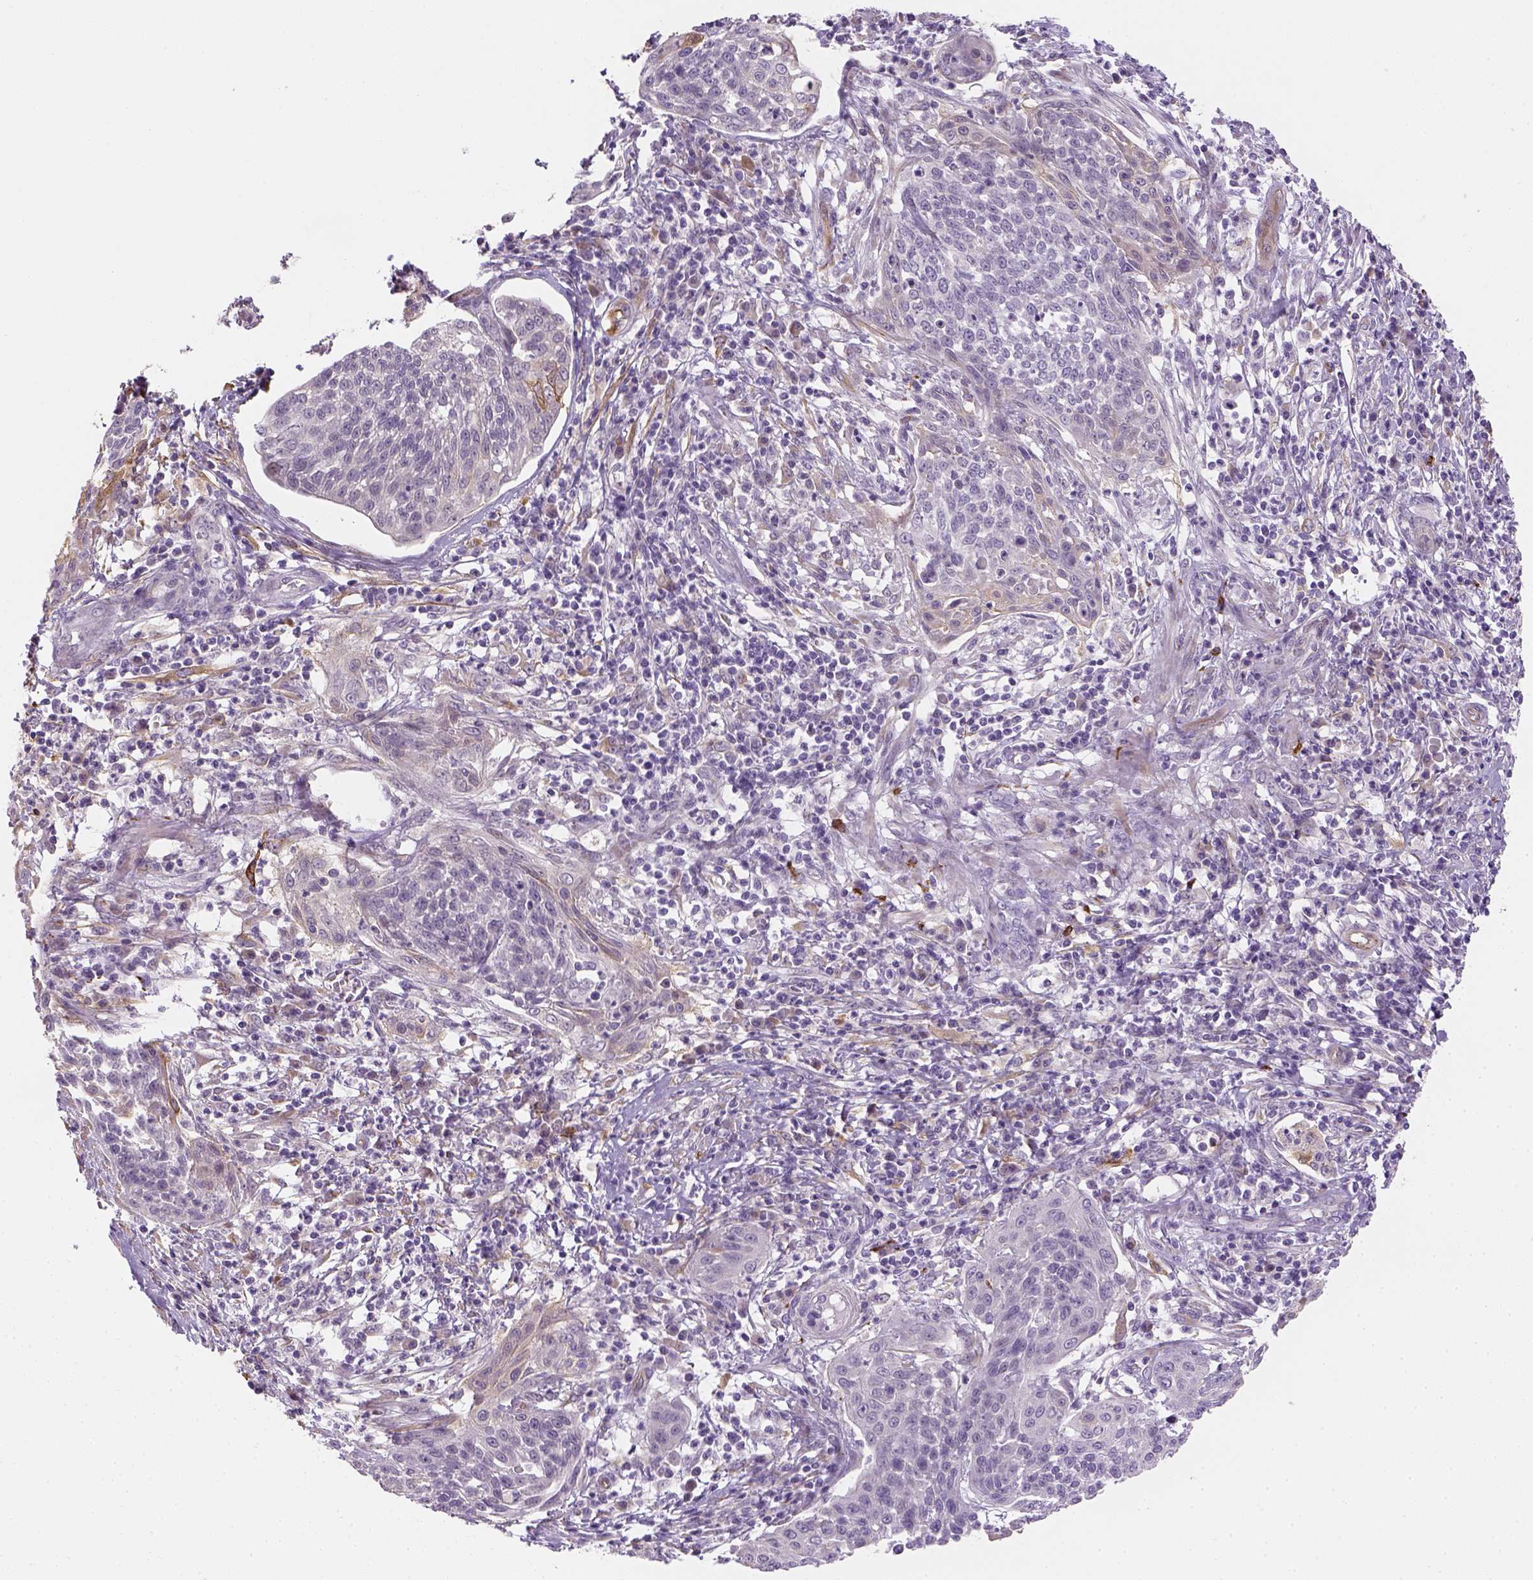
{"staining": {"intensity": "negative", "quantity": "none", "location": "none"}, "tissue": "cervical cancer", "cell_type": "Tumor cells", "image_type": "cancer", "snomed": [{"axis": "morphology", "description": "Squamous cell carcinoma, NOS"}, {"axis": "topography", "description": "Cervix"}], "caption": "High power microscopy micrograph of an immunohistochemistry image of cervical squamous cell carcinoma, revealing no significant expression in tumor cells.", "gene": "CACNB1", "patient": {"sex": "female", "age": 34}}